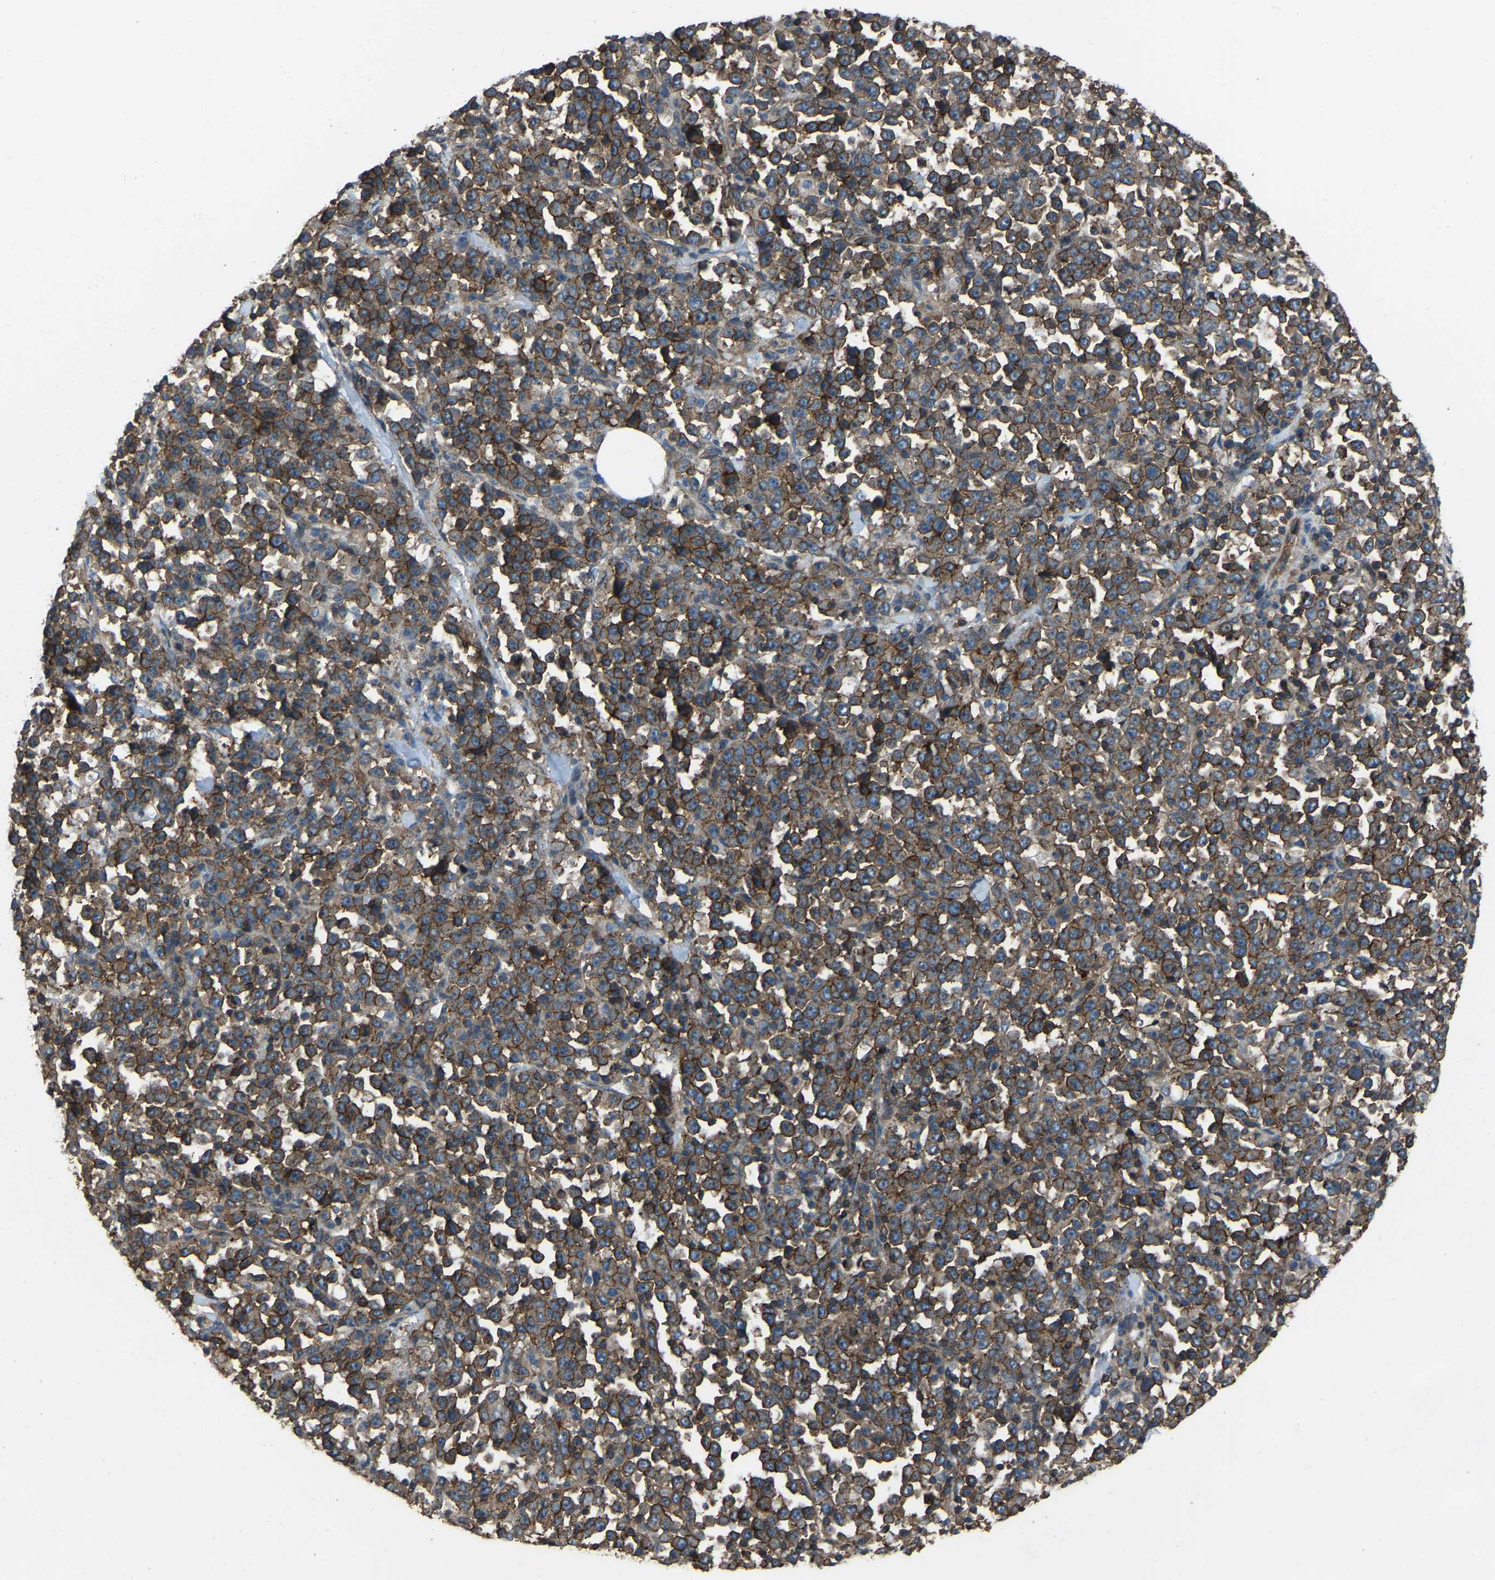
{"staining": {"intensity": "moderate", "quantity": ">75%", "location": "cytoplasmic/membranous"}, "tissue": "stomach cancer", "cell_type": "Tumor cells", "image_type": "cancer", "snomed": [{"axis": "morphology", "description": "Normal tissue, NOS"}, {"axis": "morphology", "description": "Adenocarcinoma, NOS"}, {"axis": "topography", "description": "Stomach, upper"}, {"axis": "topography", "description": "Stomach"}], "caption": "Stomach cancer (adenocarcinoma) tissue reveals moderate cytoplasmic/membranous staining in approximately >75% of tumor cells", "gene": "SLC4A2", "patient": {"sex": "male", "age": 59}}